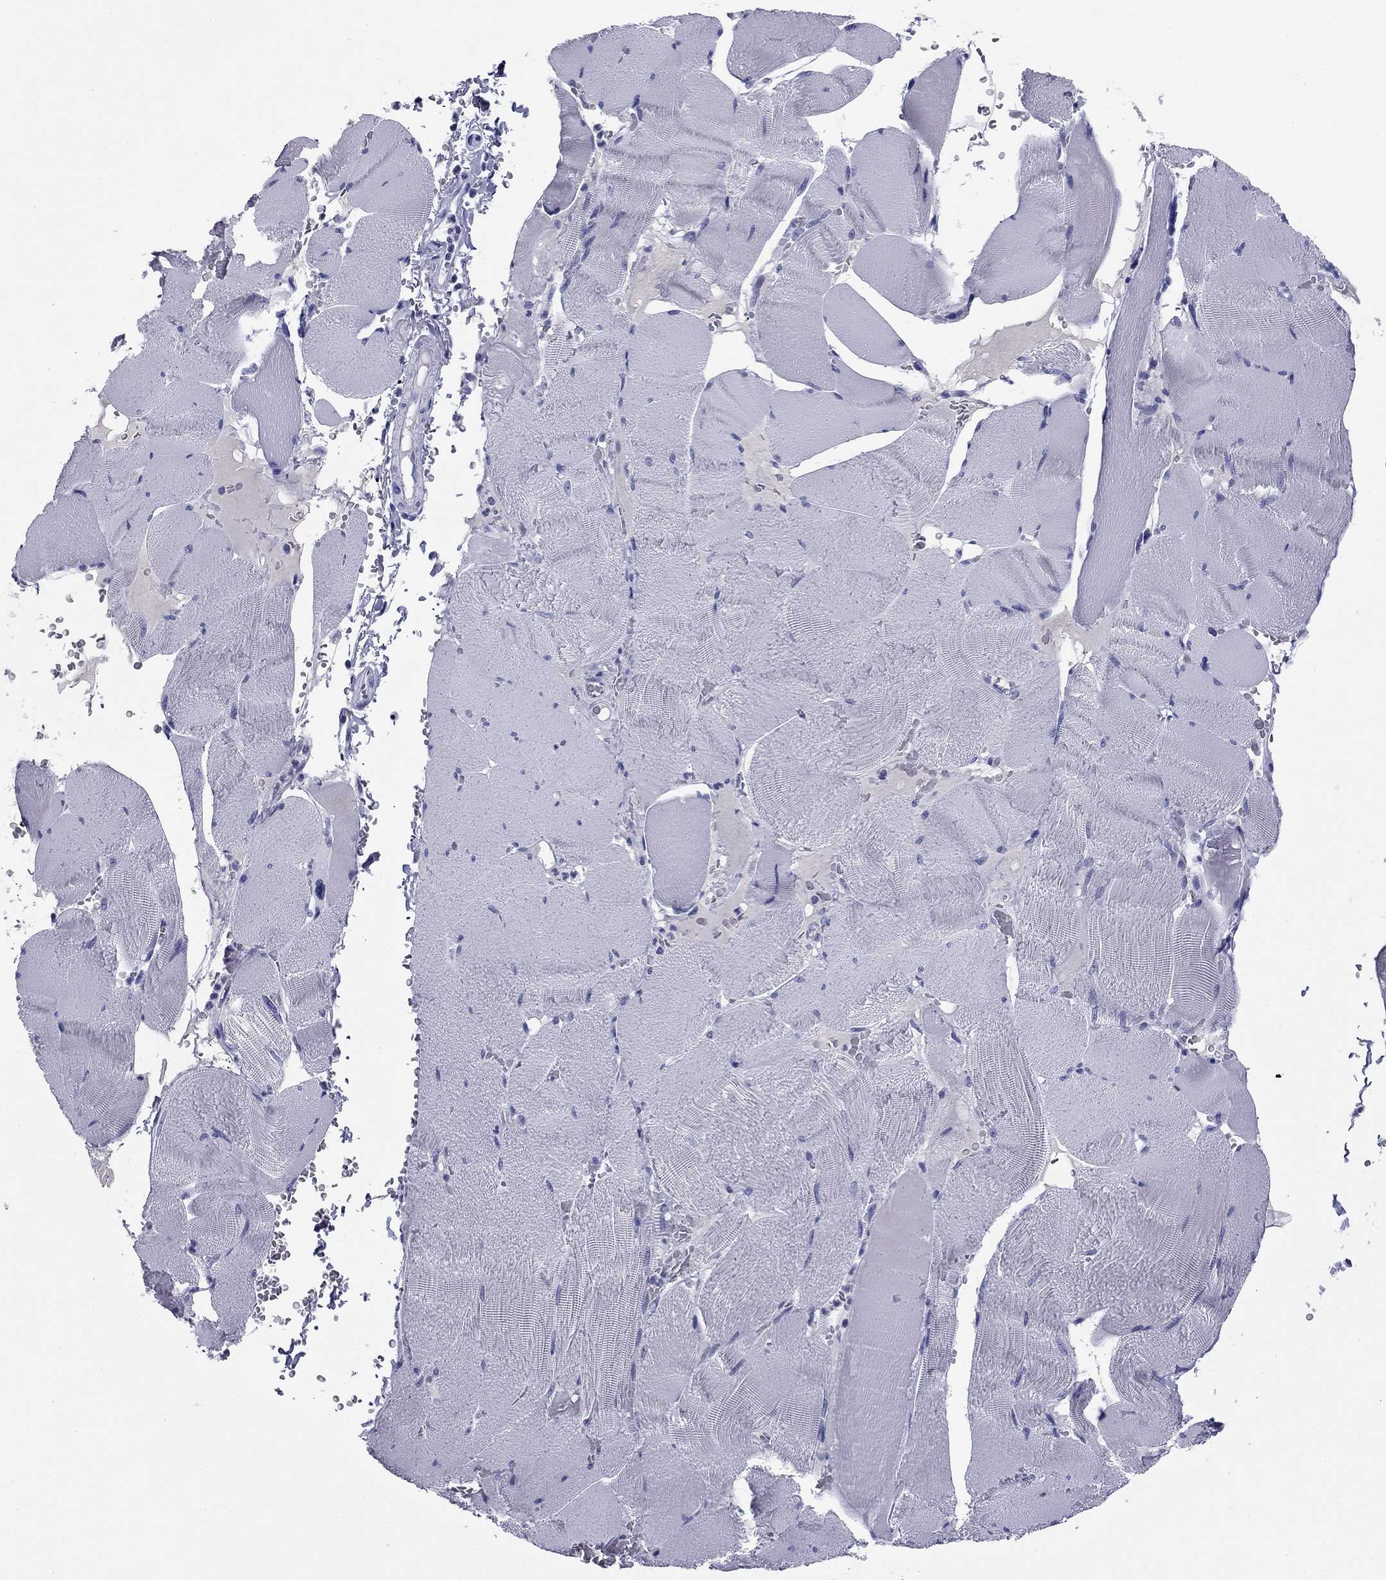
{"staining": {"intensity": "negative", "quantity": "none", "location": "none"}, "tissue": "skeletal muscle", "cell_type": "Myocytes", "image_type": "normal", "snomed": [{"axis": "morphology", "description": "Normal tissue, NOS"}, {"axis": "topography", "description": "Skeletal muscle"}], "caption": "Micrograph shows no significant protein expression in myocytes of benign skeletal muscle. (DAB (3,3'-diaminobenzidine) IHC with hematoxylin counter stain).", "gene": "ABCC2", "patient": {"sex": "male", "age": 56}}